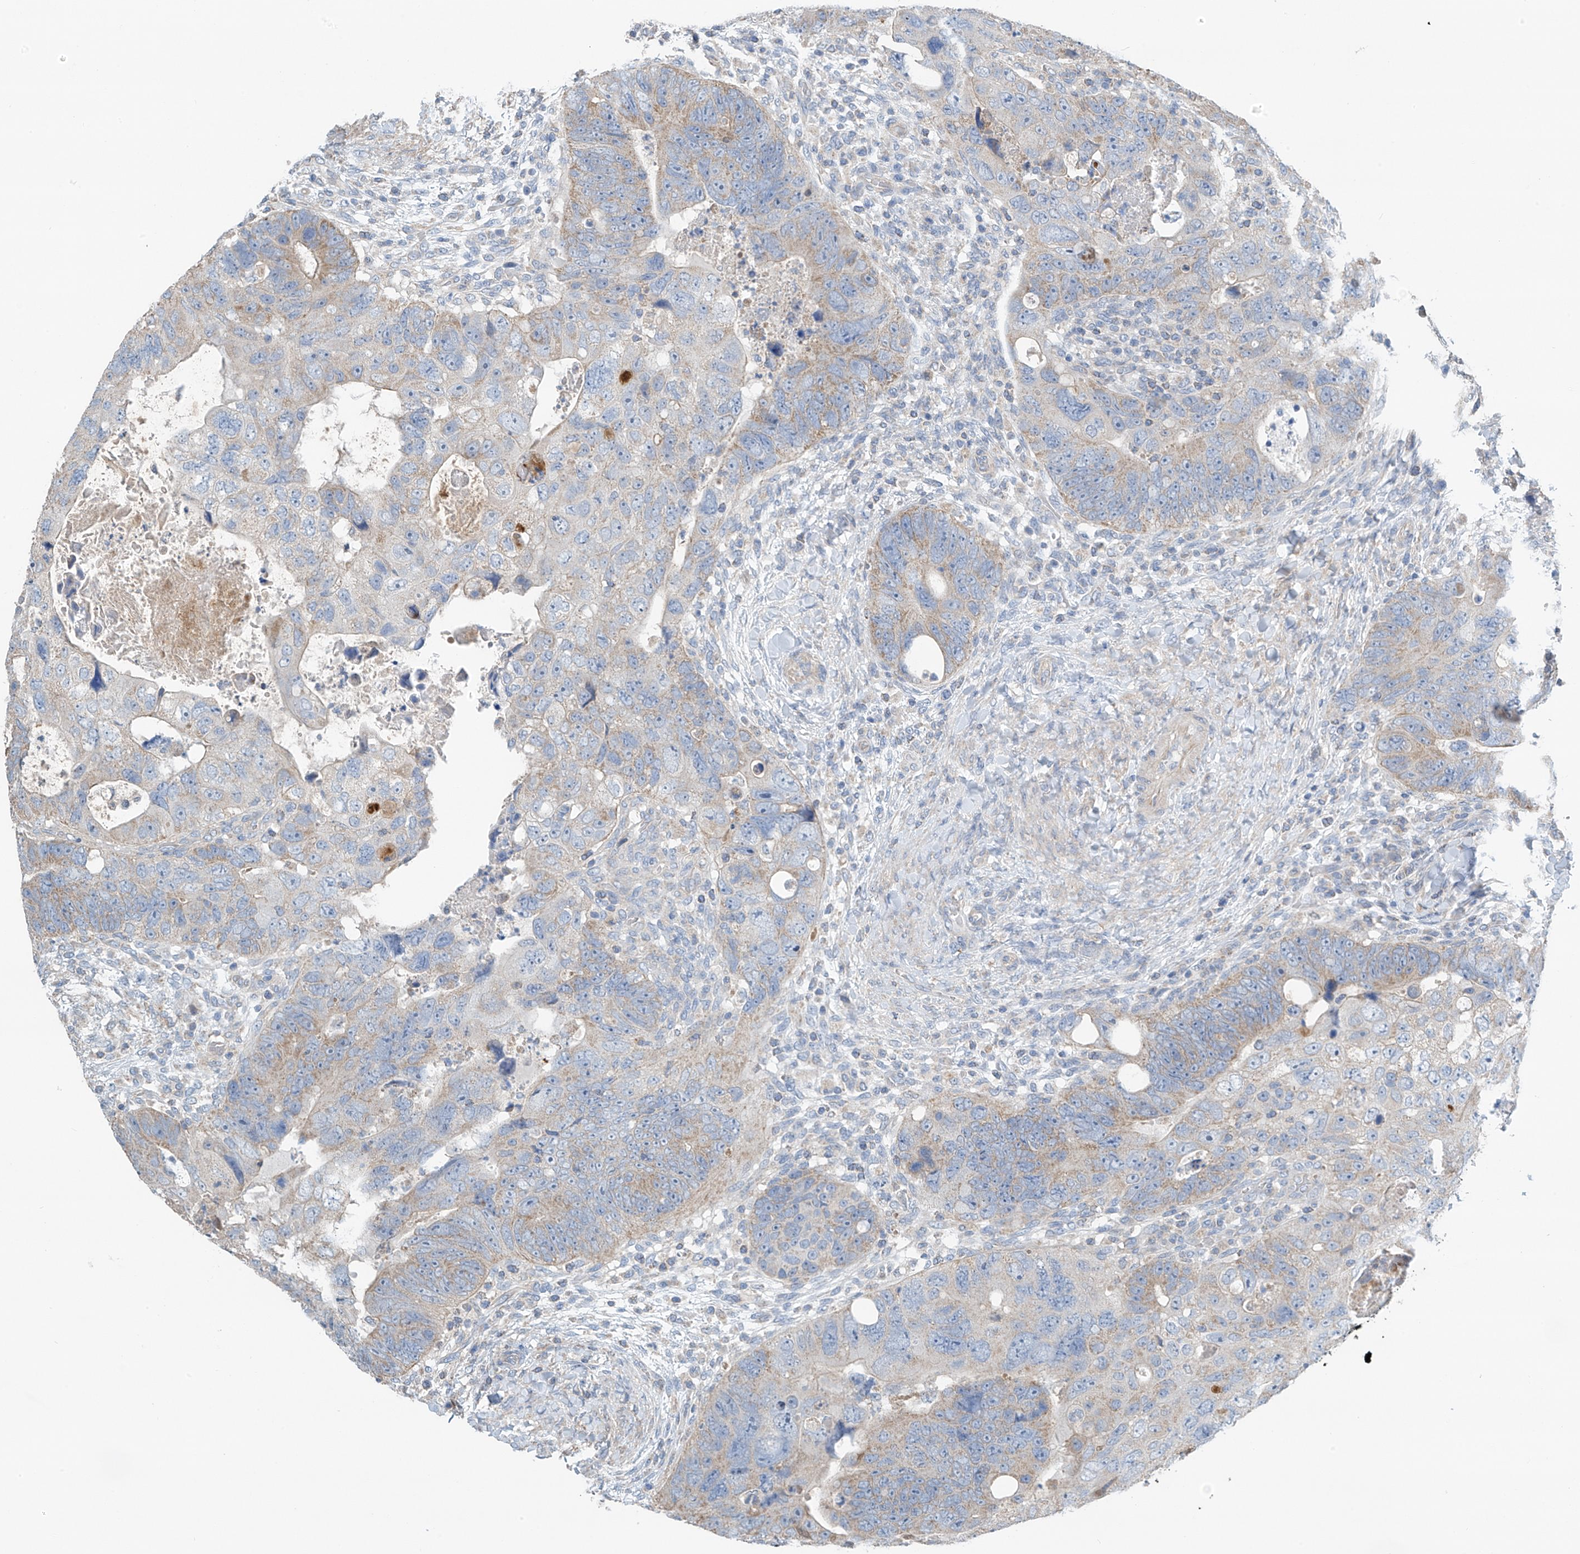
{"staining": {"intensity": "weak", "quantity": "<25%", "location": "cytoplasmic/membranous"}, "tissue": "colorectal cancer", "cell_type": "Tumor cells", "image_type": "cancer", "snomed": [{"axis": "morphology", "description": "Adenocarcinoma, NOS"}, {"axis": "topography", "description": "Rectum"}], "caption": "A photomicrograph of human adenocarcinoma (colorectal) is negative for staining in tumor cells.", "gene": "SYN3", "patient": {"sex": "male", "age": 59}}